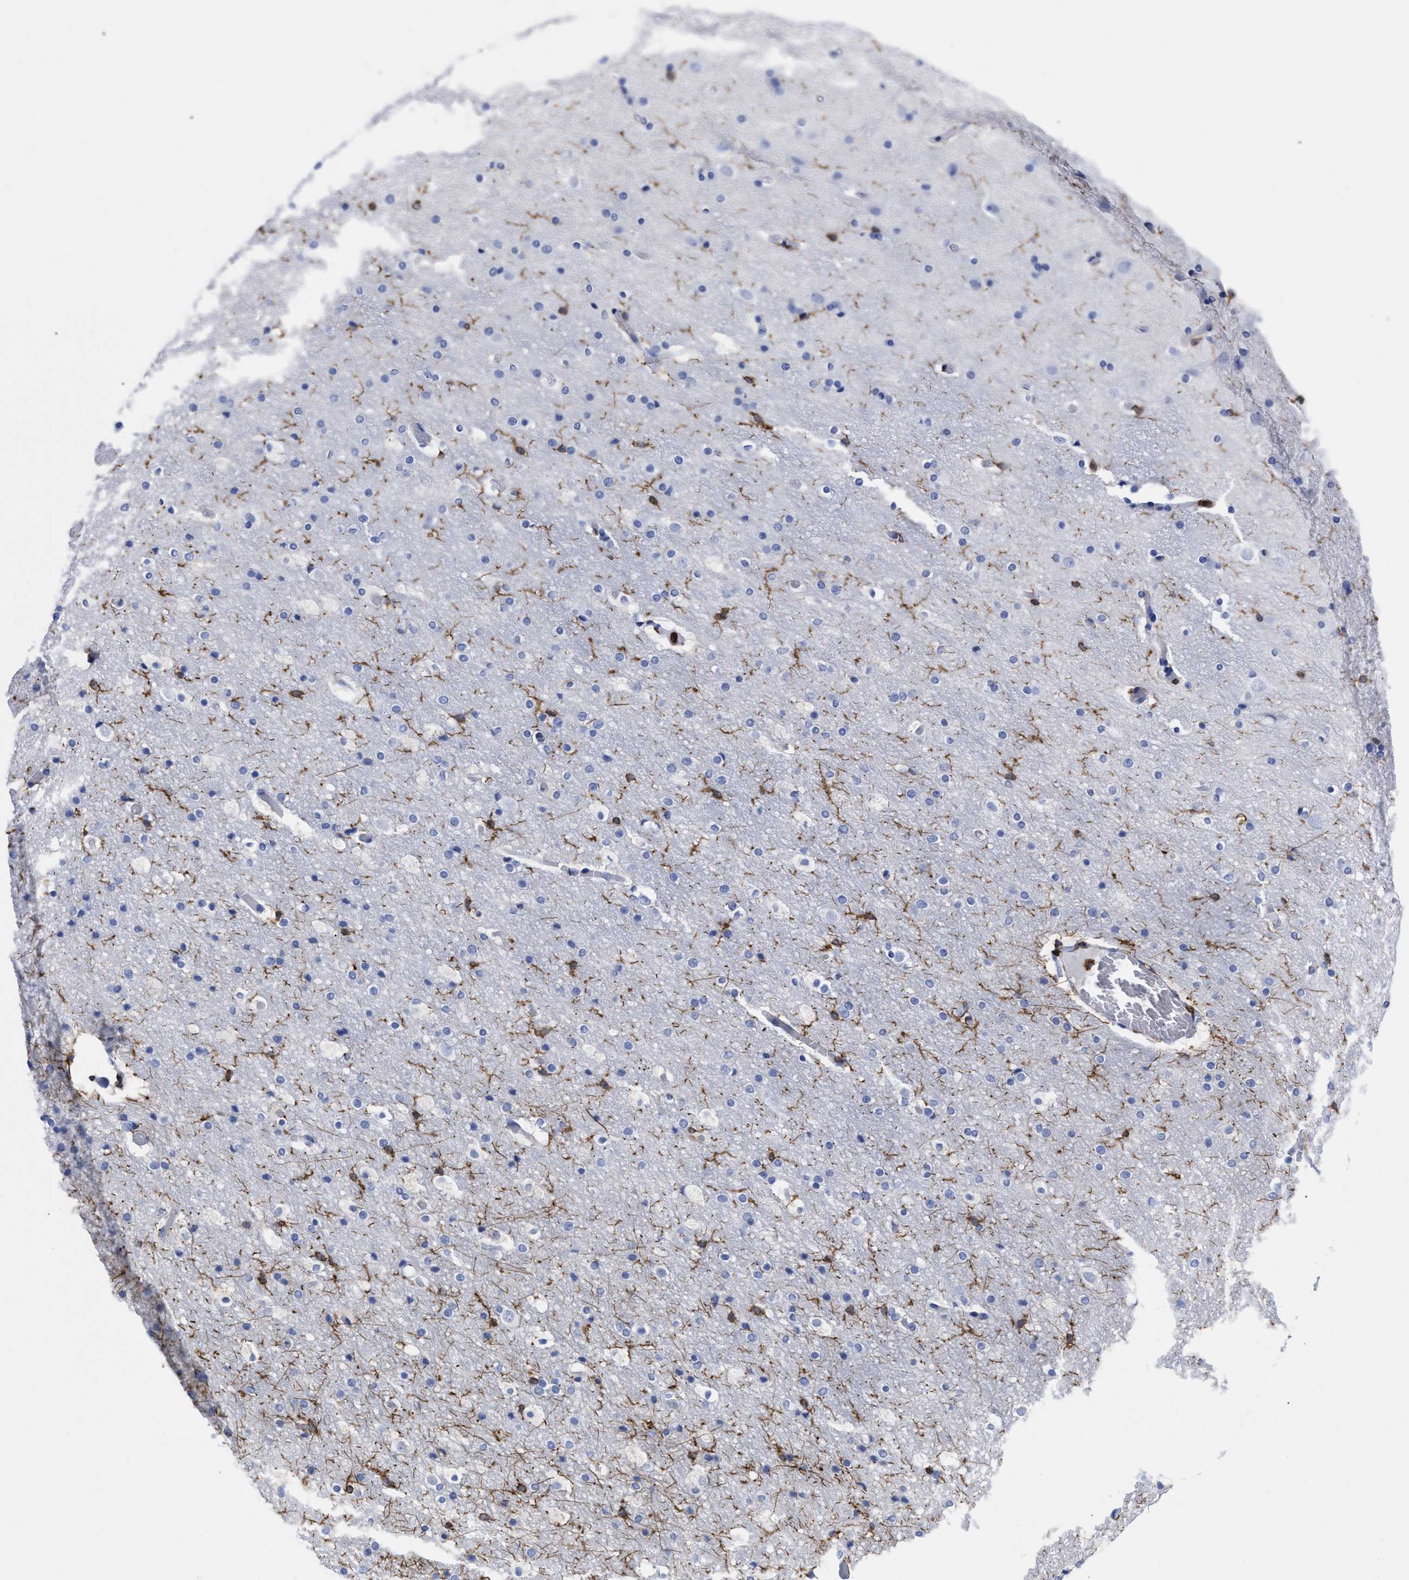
{"staining": {"intensity": "negative", "quantity": "none", "location": "none"}, "tissue": "cerebral cortex", "cell_type": "Endothelial cells", "image_type": "normal", "snomed": [{"axis": "morphology", "description": "Normal tissue, NOS"}, {"axis": "topography", "description": "Cerebral cortex"}], "caption": "The image shows no staining of endothelial cells in benign cerebral cortex.", "gene": "HCLS1", "patient": {"sex": "male", "age": 57}}